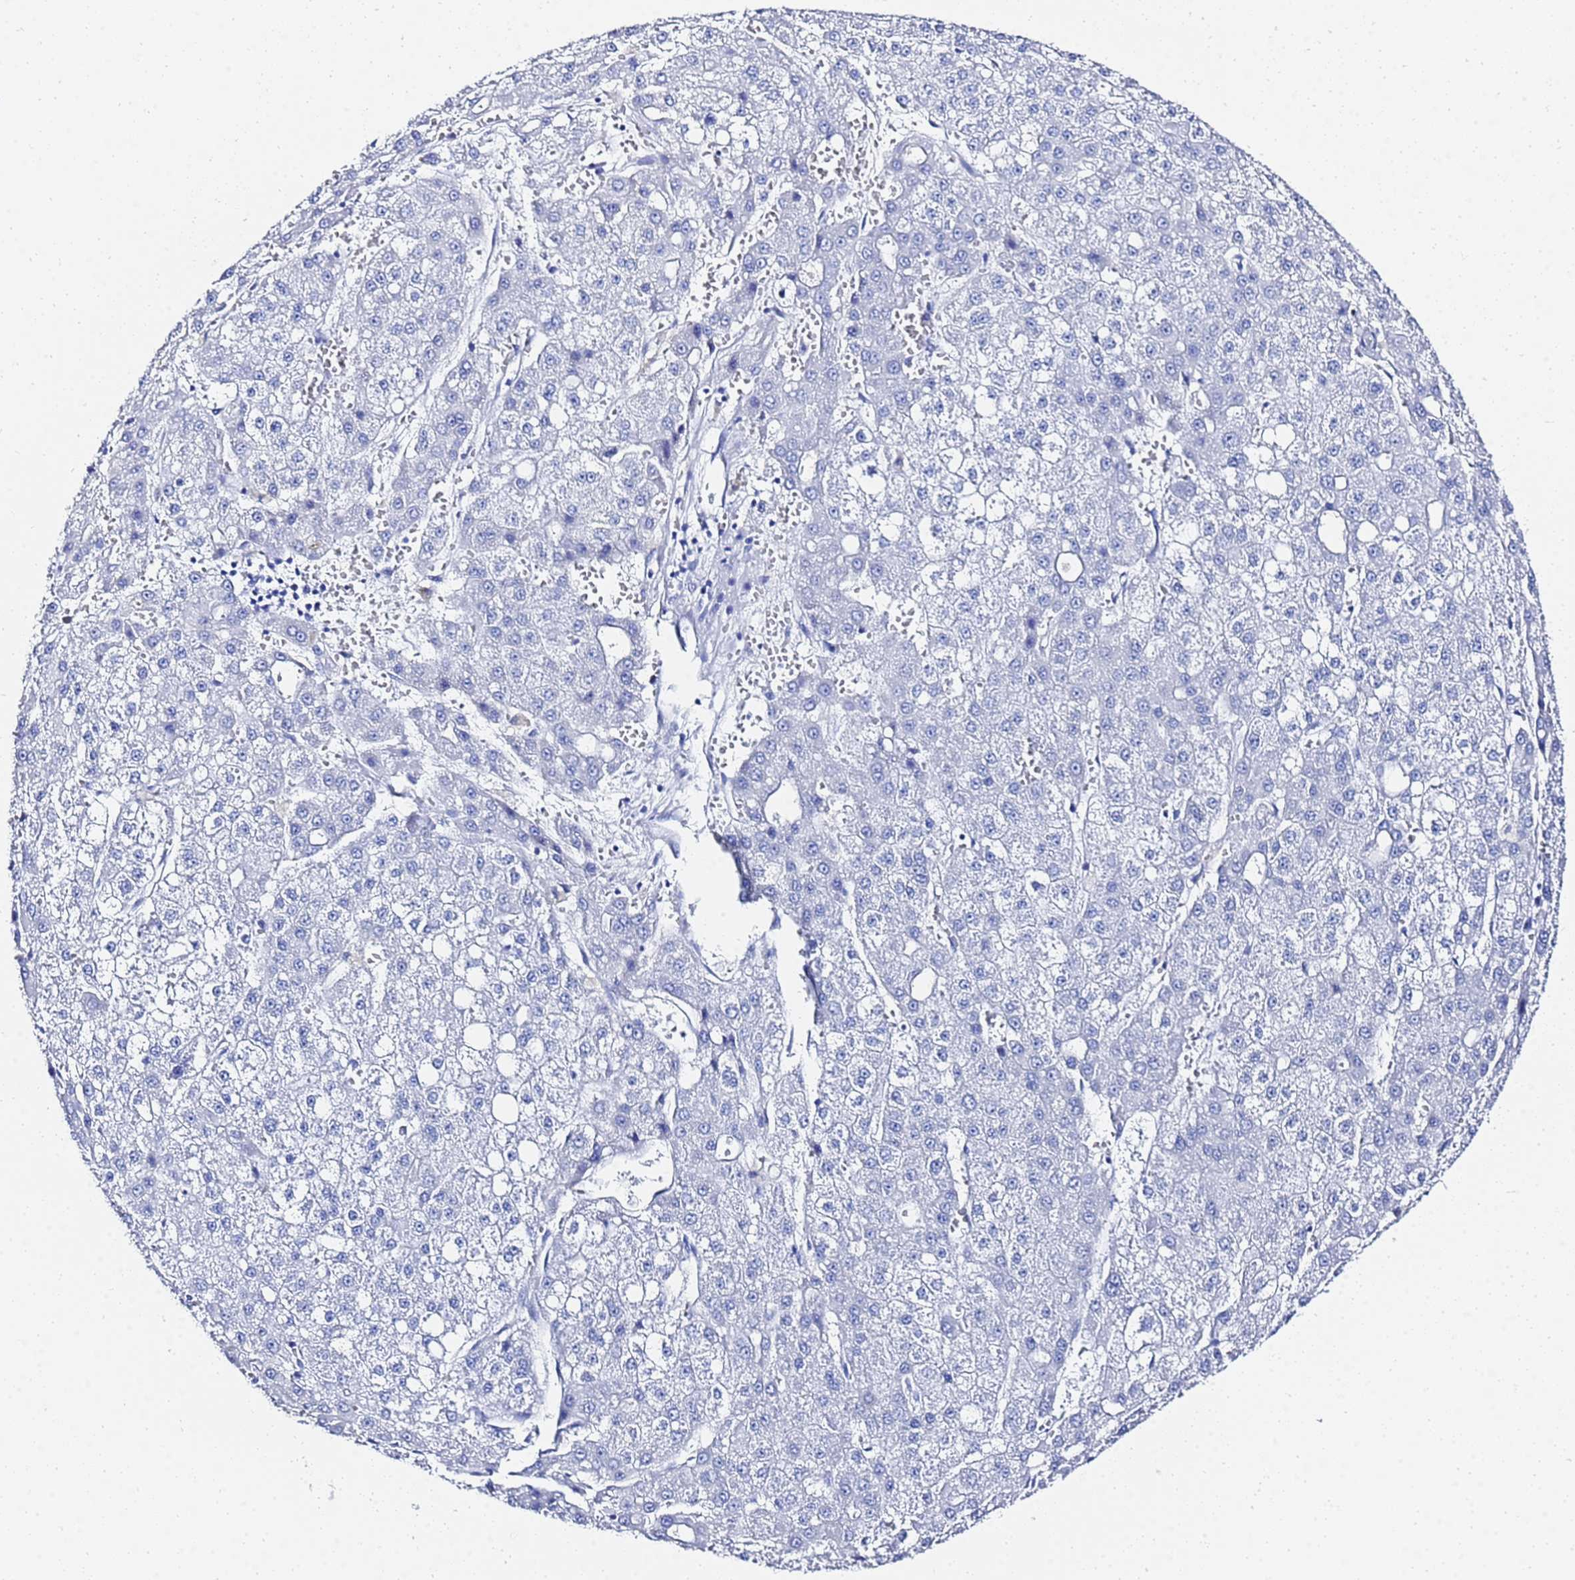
{"staining": {"intensity": "negative", "quantity": "none", "location": "none"}, "tissue": "liver cancer", "cell_type": "Tumor cells", "image_type": "cancer", "snomed": [{"axis": "morphology", "description": "Carcinoma, Hepatocellular, NOS"}, {"axis": "topography", "description": "Liver"}], "caption": "Immunohistochemistry (IHC) of liver hepatocellular carcinoma displays no positivity in tumor cells.", "gene": "GGT1", "patient": {"sex": "male", "age": 47}}